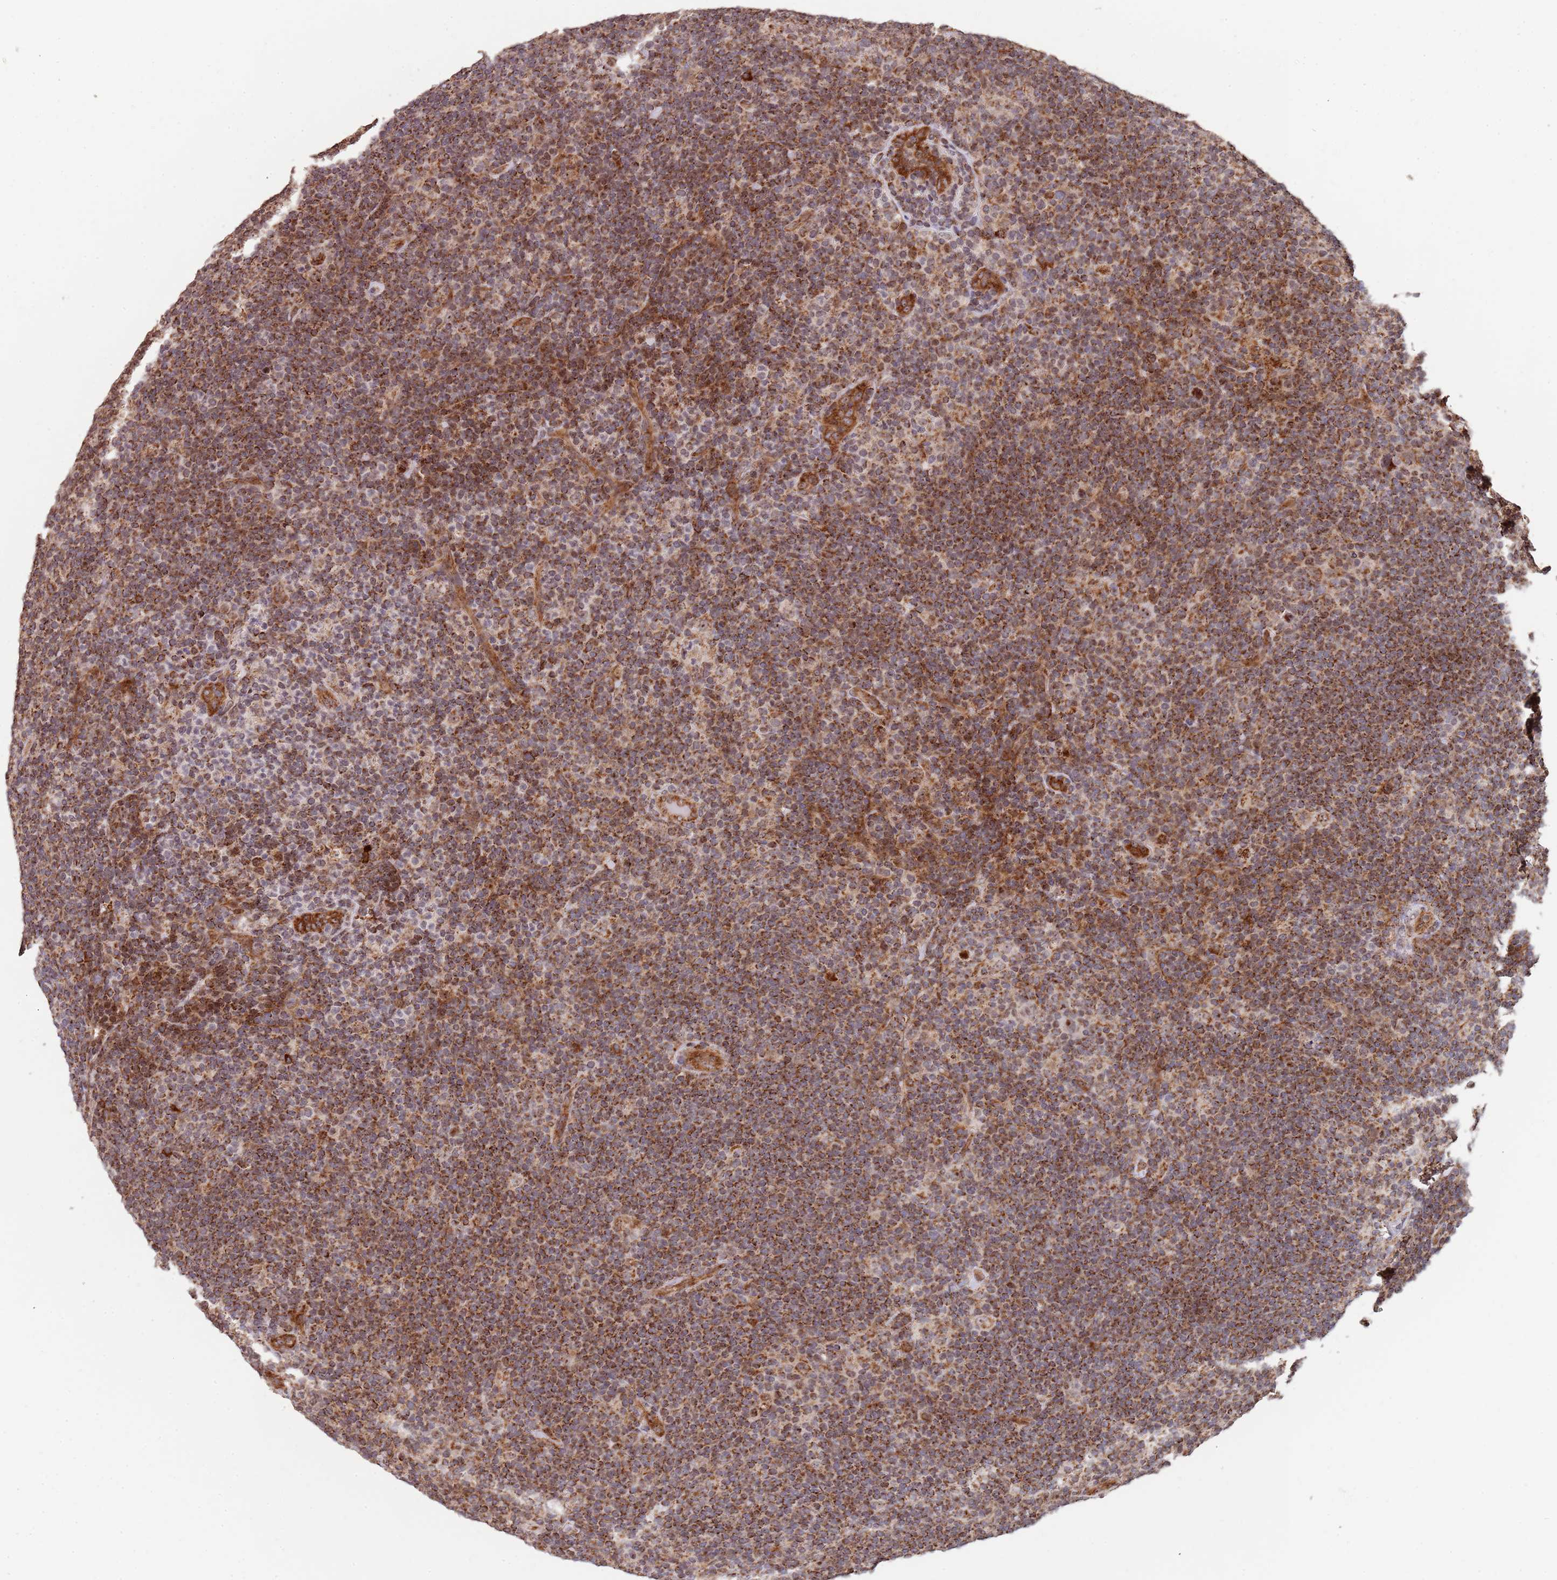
{"staining": {"intensity": "moderate", "quantity": ">75%", "location": "cytoplasmic/membranous,nuclear"}, "tissue": "lymphoma", "cell_type": "Tumor cells", "image_type": "cancer", "snomed": [{"axis": "morphology", "description": "Hodgkin's disease, NOS"}, {"axis": "topography", "description": "Lymph node"}], "caption": "Hodgkin's disease stained for a protein displays moderate cytoplasmic/membranous and nuclear positivity in tumor cells. Nuclei are stained in blue.", "gene": "DCHS1", "patient": {"sex": "female", "age": 57}}